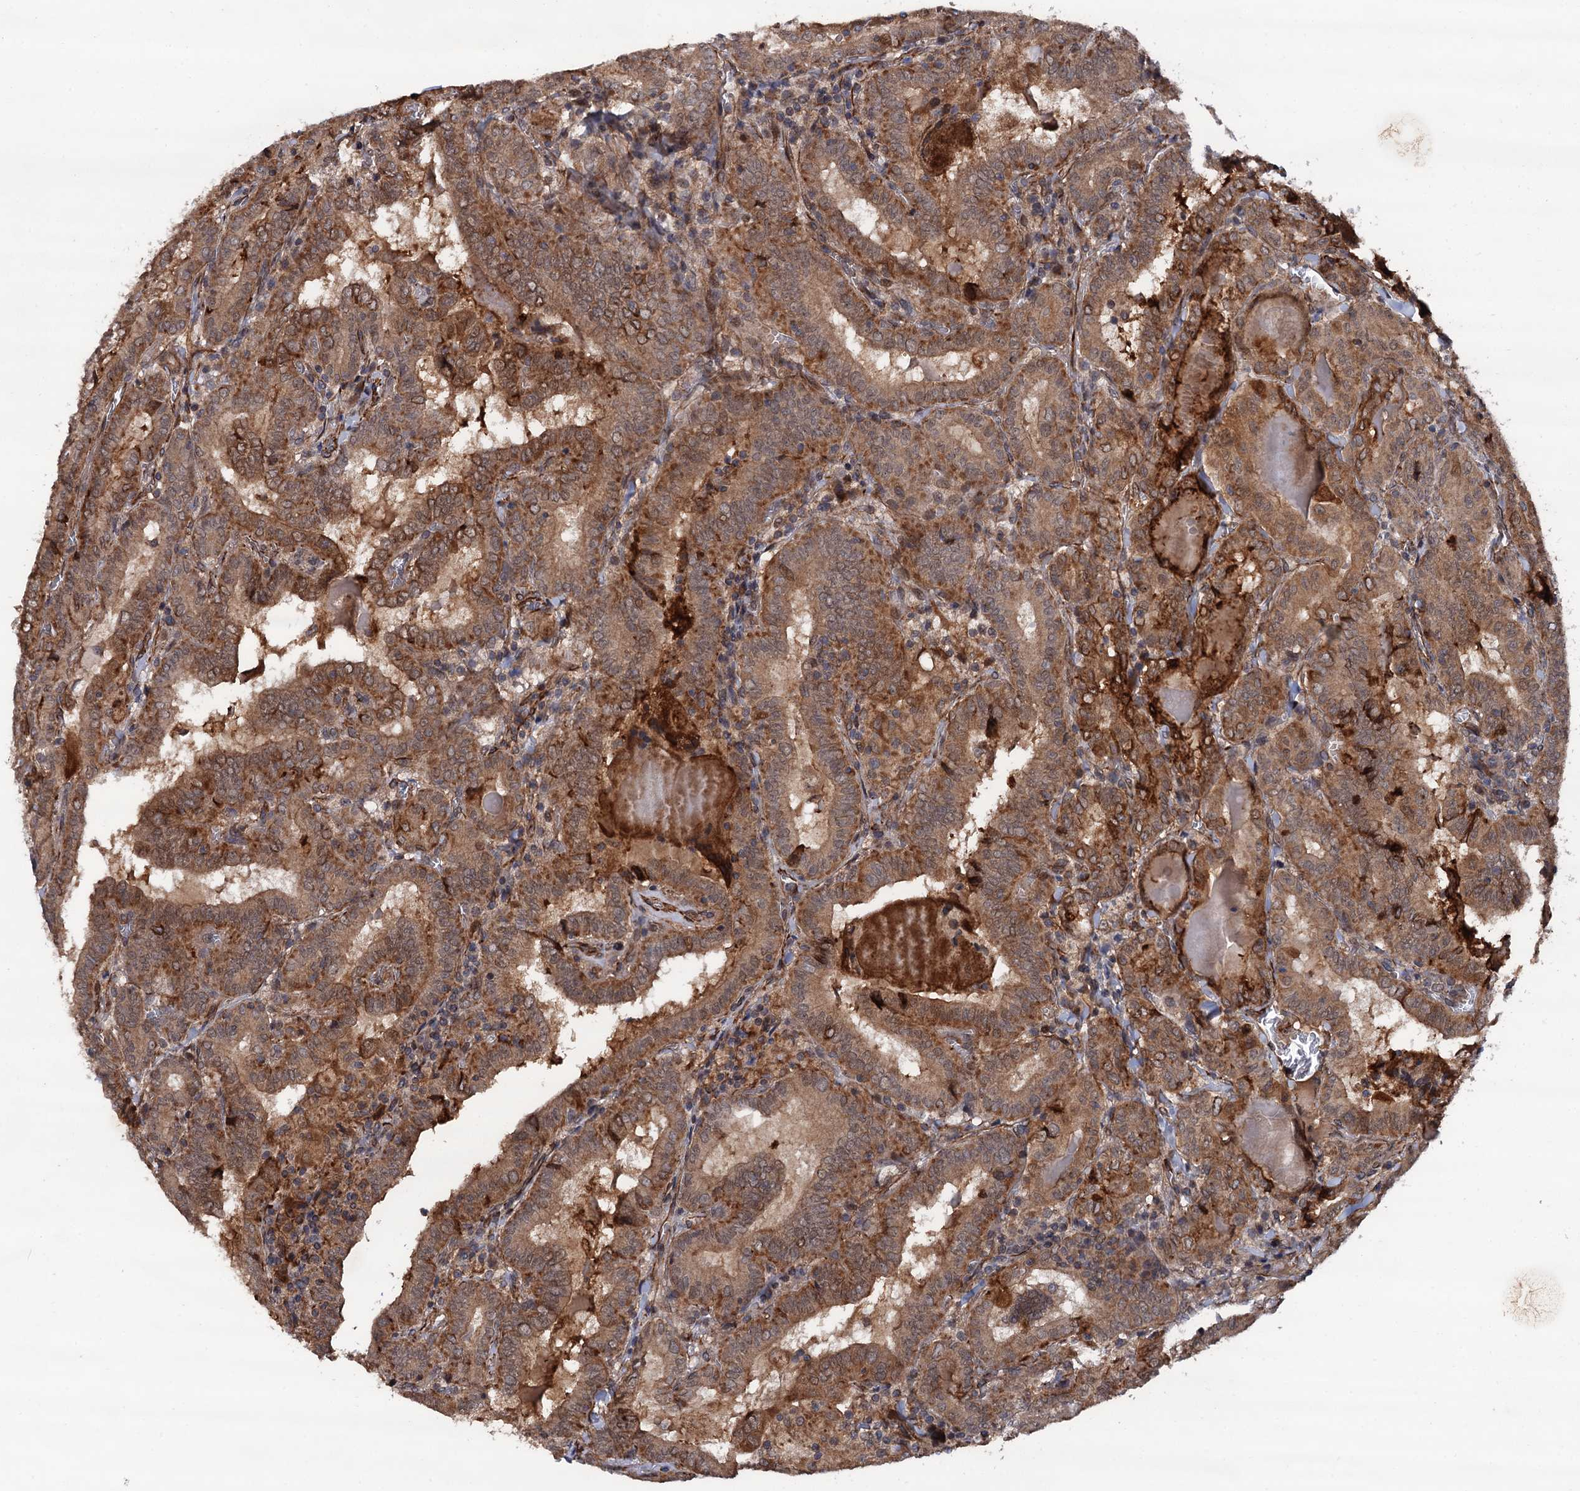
{"staining": {"intensity": "moderate", "quantity": ">75%", "location": "cytoplasmic/membranous"}, "tissue": "thyroid cancer", "cell_type": "Tumor cells", "image_type": "cancer", "snomed": [{"axis": "morphology", "description": "Papillary adenocarcinoma, NOS"}, {"axis": "topography", "description": "Thyroid gland"}], "caption": "Immunohistochemical staining of thyroid cancer (papillary adenocarcinoma) reveals medium levels of moderate cytoplasmic/membranous staining in about >75% of tumor cells.", "gene": "FSIP1", "patient": {"sex": "female", "age": 72}}